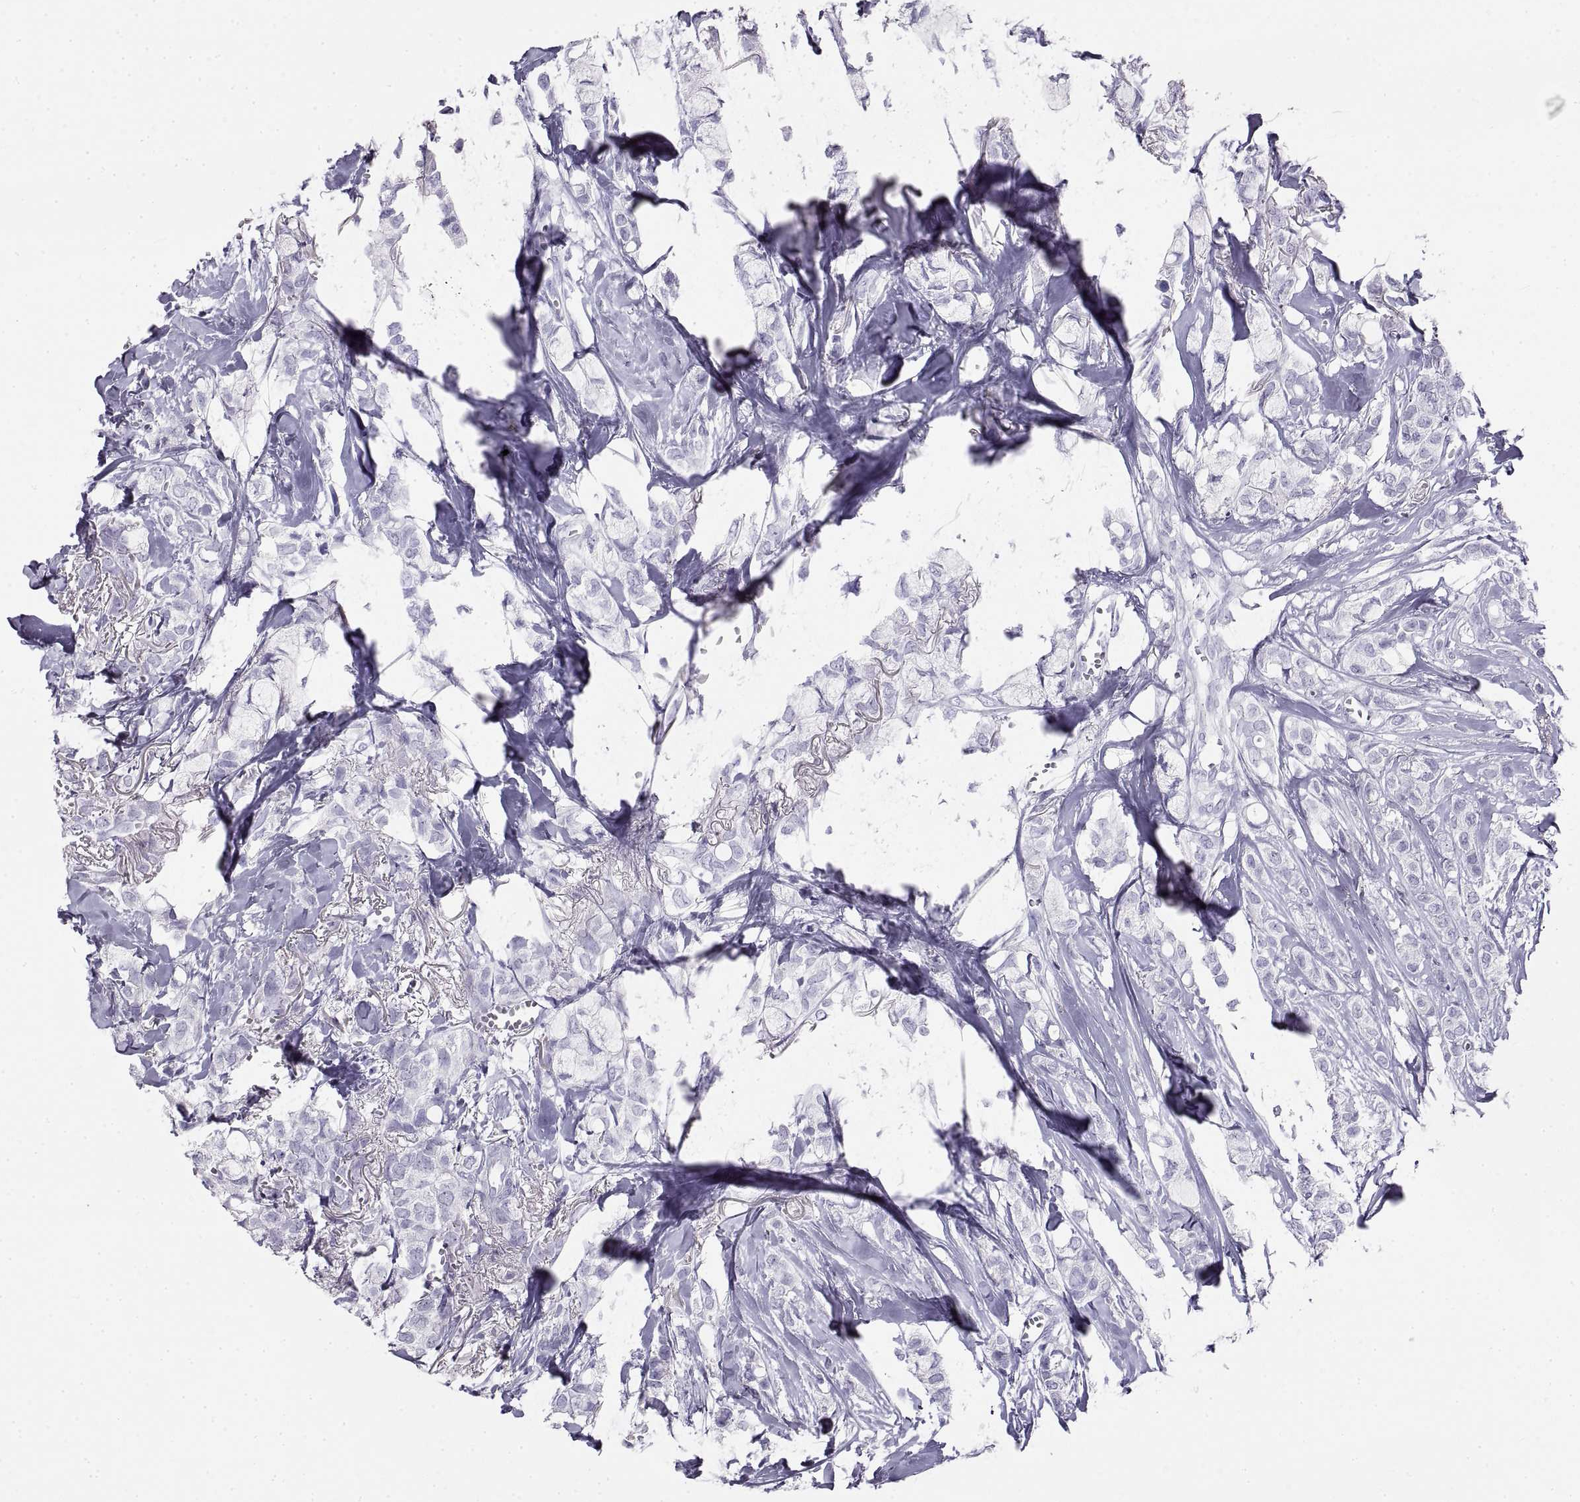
{"staining": {"intensity": "negative", "quantity": "none", "location": "none"}, "tissue": "breast cancer", "cell_type": "Tumor cells", "image_type": "cancer", "snomed": [{"axis": "morphology", "description": "Duct carcinoma"}, {"axis": "topography", "description": "Breast"}], "caption": "This micrograph is of breast cancer (intraductal carcinoma) stained with IHC to label a protein in brown with the nuclei are counter-stained blue. There is no expression in tumor cells.", "gene": "RLBP1", "patient": {"sex": "female", "age": 85}}